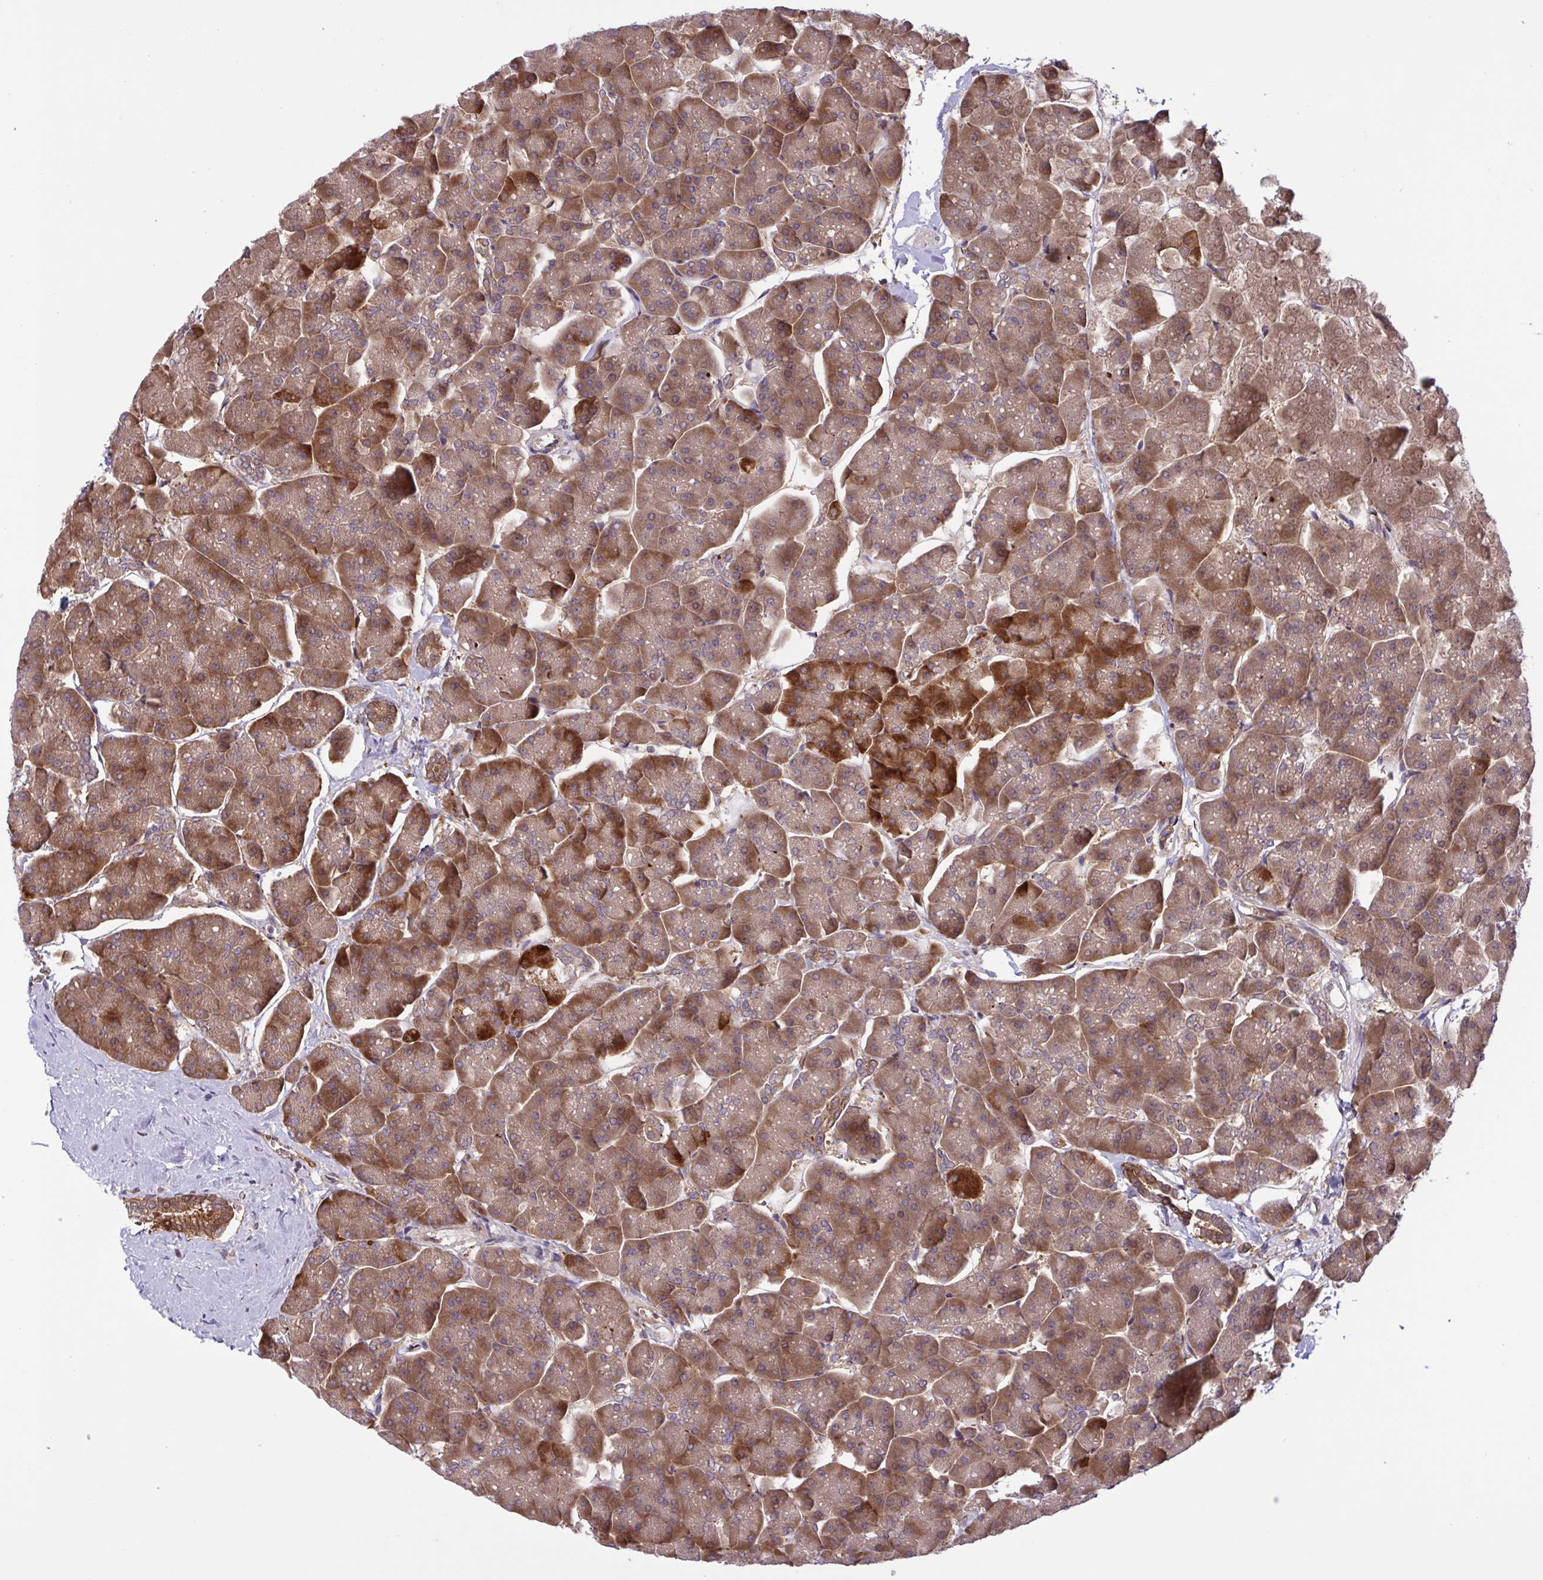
{"staining": {"intensity": "strong", "quantity": ">75%", "location": "cytoplasmic/membranous"}, "tissue": "pancreas", "cell_type": "Exocrine glandular cells", "image_type": "normal", "snomed": [{"axis": "morphology", "description": "Normal tissue, NOS"}, {"axis": "topography", "description": "Pancreas"}, {"axis": "topography", "description": "Peripheral nerve tissue"}], "caption": "Immunohistochemical staining of unremarkable pancreas reveals >75% levels of strong cytoplasmic/membranous protein positivity in about >75% of exocrine glandular cells.", "gene": "INTS10", "patient": {"sex": "male", "age": 54}}